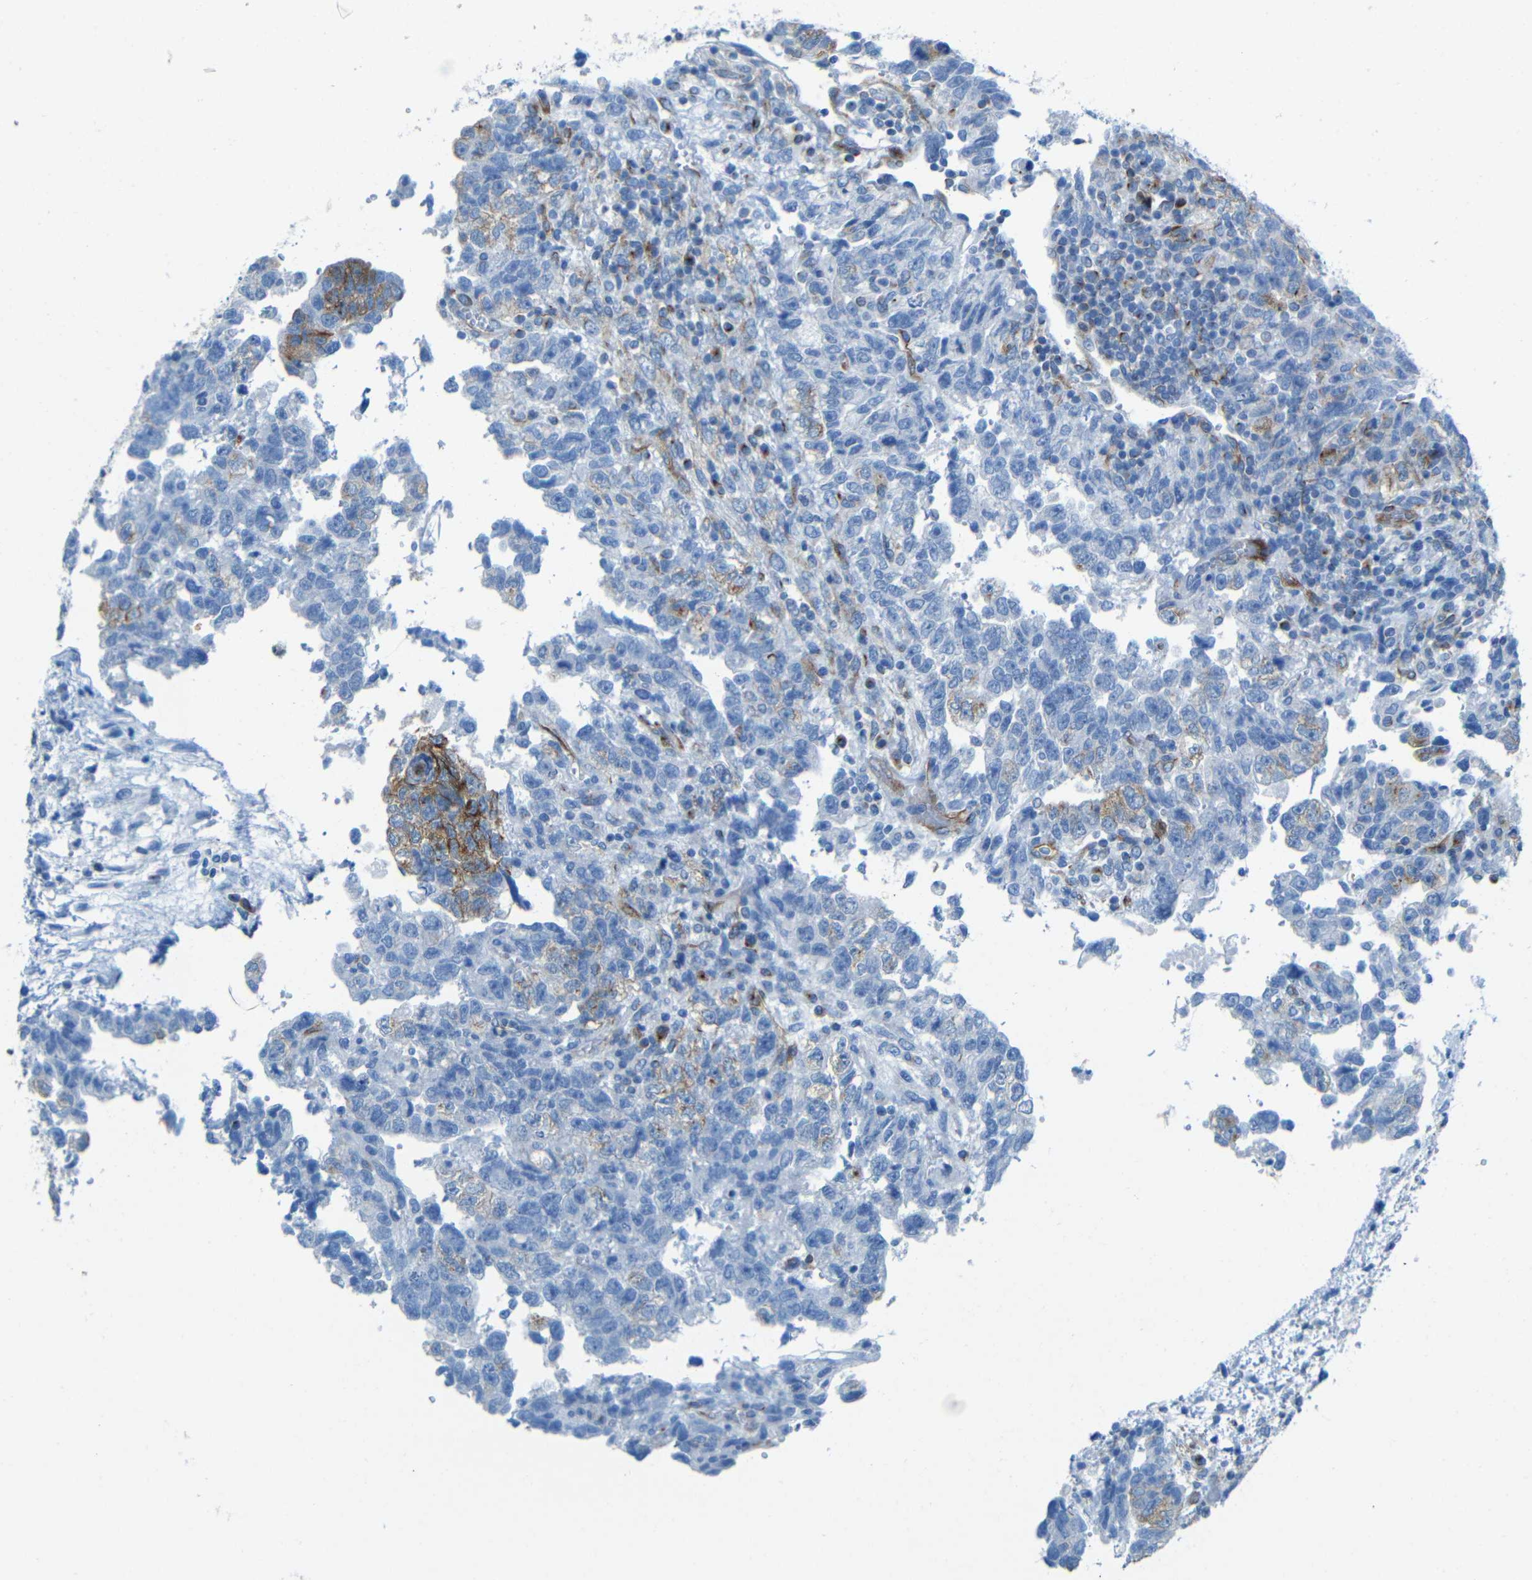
{"staining": {"intensity": "weak", "quantity": "<25%", "location": "cytoplasmic/membranous"}, "tissue": "testis cancer", "cell_type": "Tumor cells", "image_type": "cancer", "snomed": [{"axis": "morphology", "description": "Carcinoma, Embryonal, NOS"}, {"axis": "topography", "description": "Testis"}], "caption": "Immunohistochemistry photomicrograph of human testis cancer stained for a protein (brown), which reveals no expression in tumor cells.", "gene": "TUBB4B", "patient": {"sex": "male", "age": 36}}